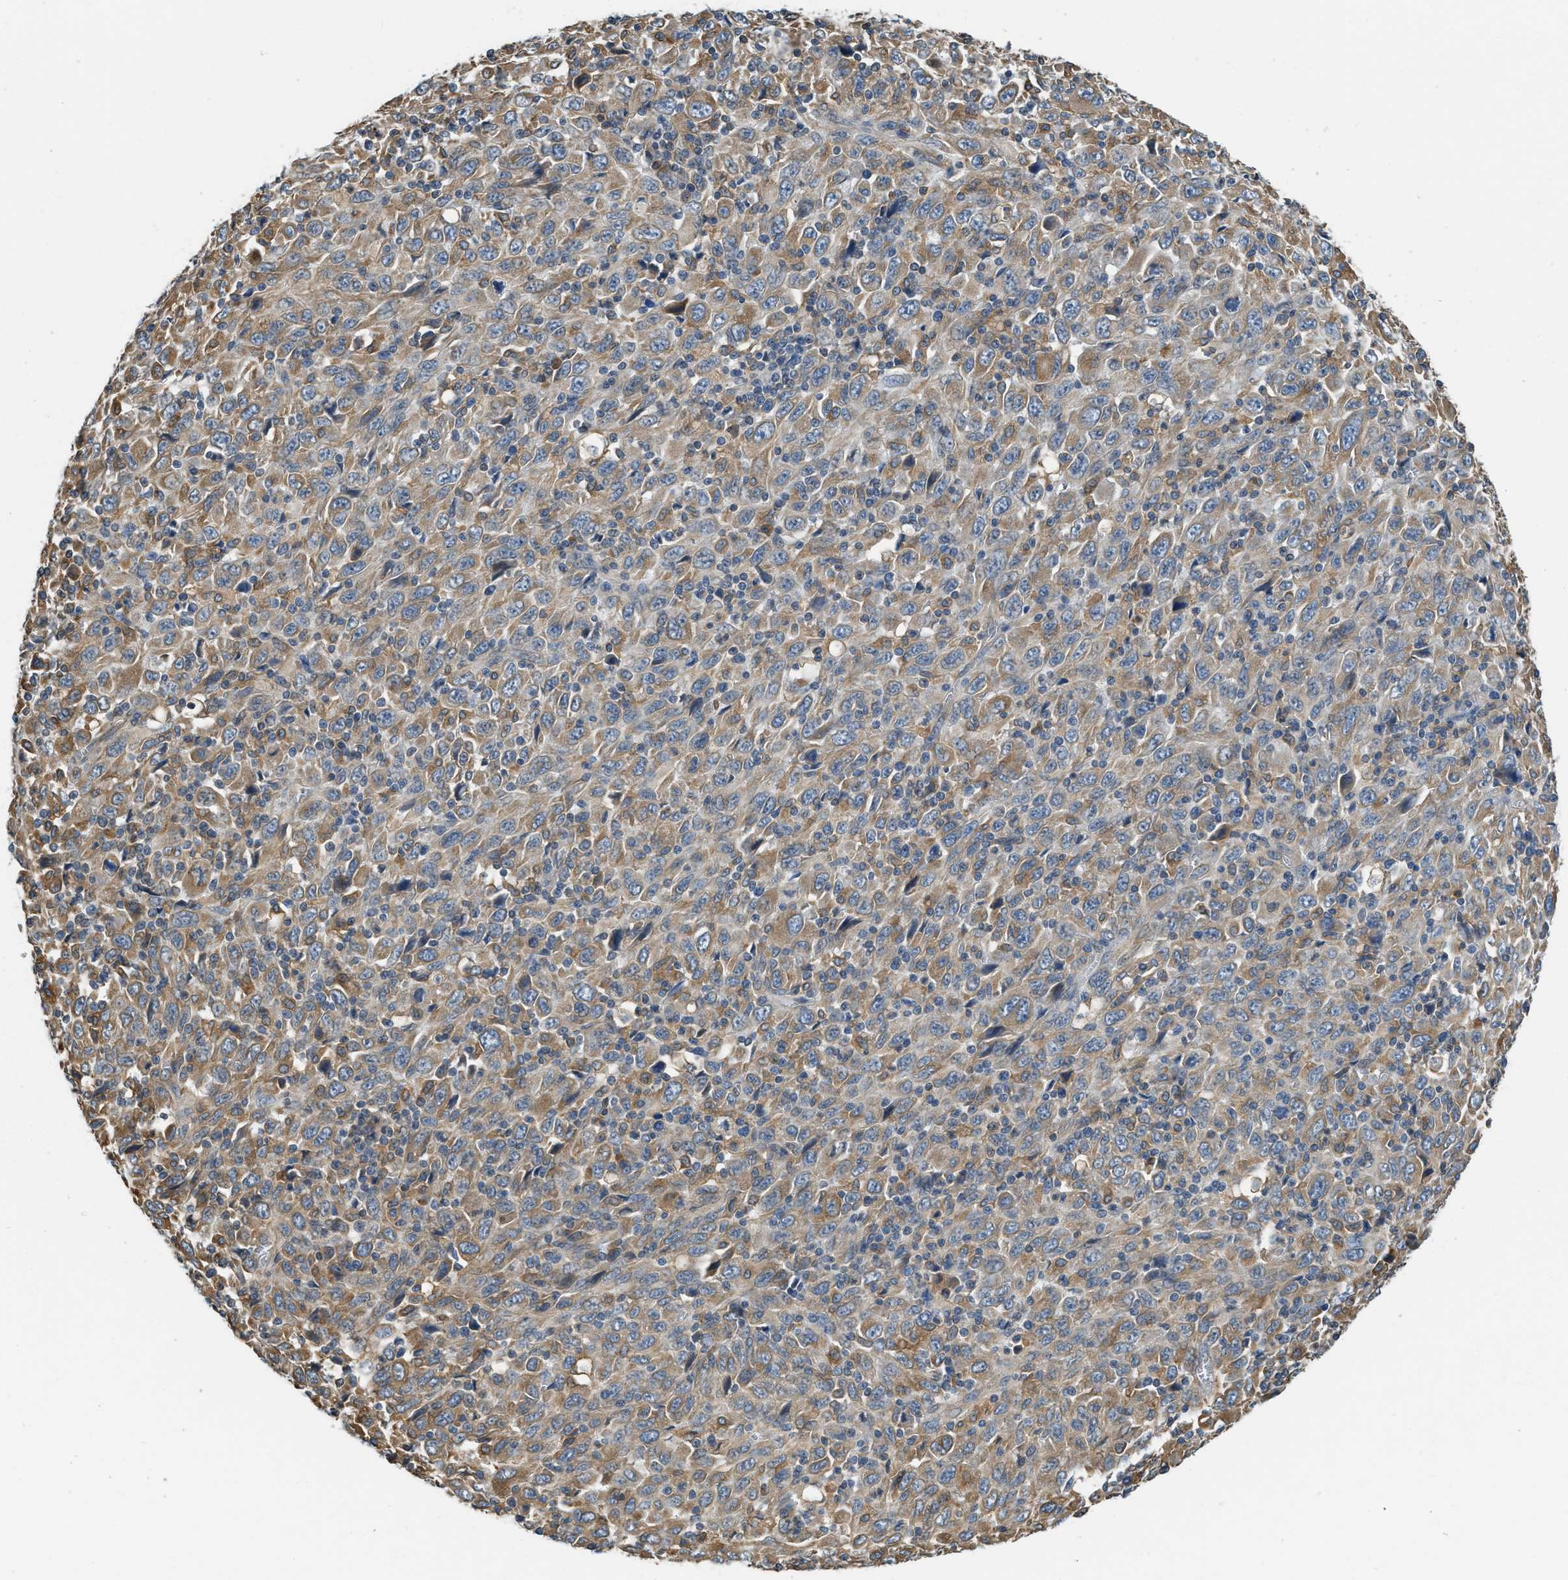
{"staining": {"intensity": "moderate", "quantity": "25%-75%", "location": "cytoplasmic/membranous"}, "tissue": "melanoma", "cell_type": "Tumor cells", "image_type": "cancer", "snomed": [{"axis": "morphology", "description": "Malignant melanoma, Metastatic site"}, {"axis": "topography", "description": "Skin"}], "caption": "A micrograph of human melanoma stained for a protein demonstrates moderate cytoplasmic/membranous brown staining in tumor cells.", "gene": "BCAP31", "patient": {"sex": "female", "age": 56}}